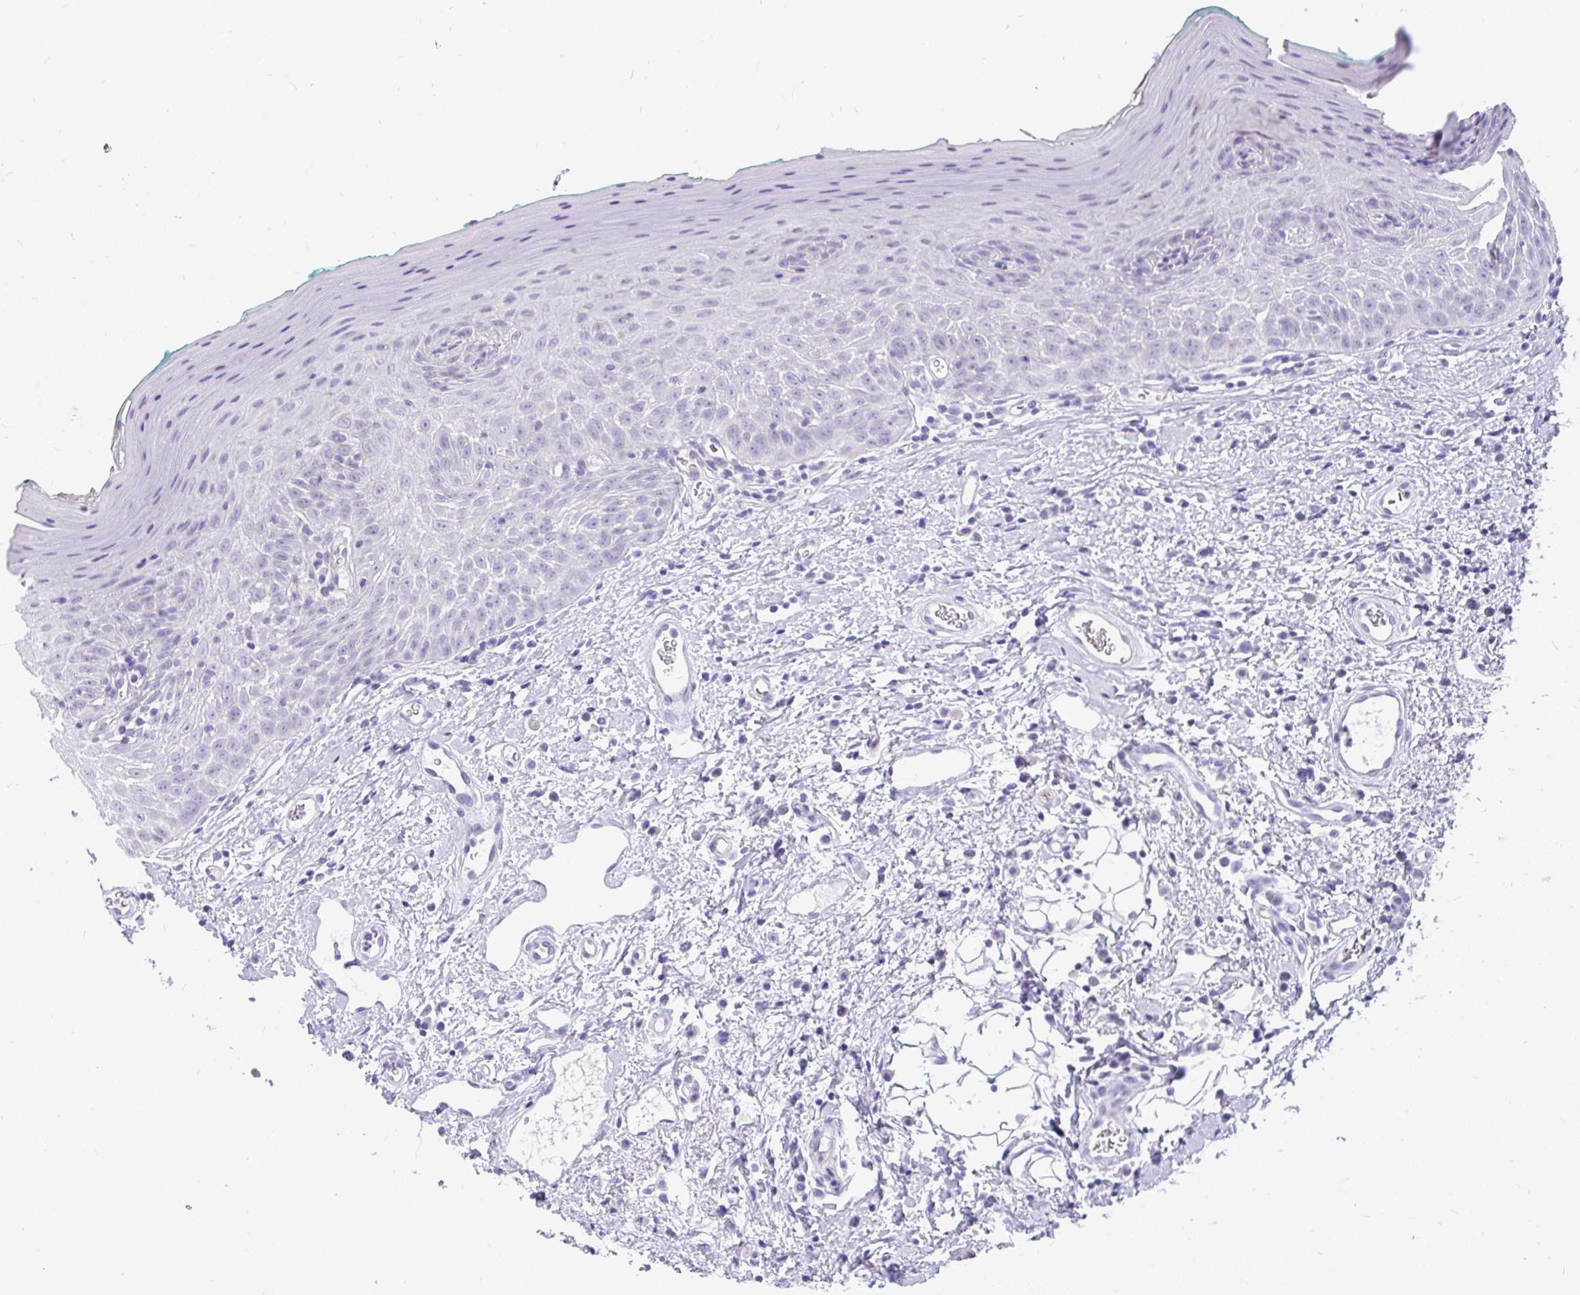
{"staining": {"intensity": "moderate", "quantity": "<25%", "location": "cytoplasmic/membranous"}, "tissue": "oral mucosa", "cell_type": "Squamous epithelial cells", "image_type": "normal", "snomed": [{"axis": "morphology", "description": "Normal tissue, NOS"}, {"axis": "topography", "description": "Oral tissue"}, {"axis": "topography", "description": "Tounge, NOS"}], "caption": "The image reveals immunohistochemical staining of benign oral mucosa. There is moderate cytoplasmic/membranous positivity is present in about <25% of squamous epithelial cells.", "gene": "INTS5", "patient": {"sex": "male", "age": 83}}